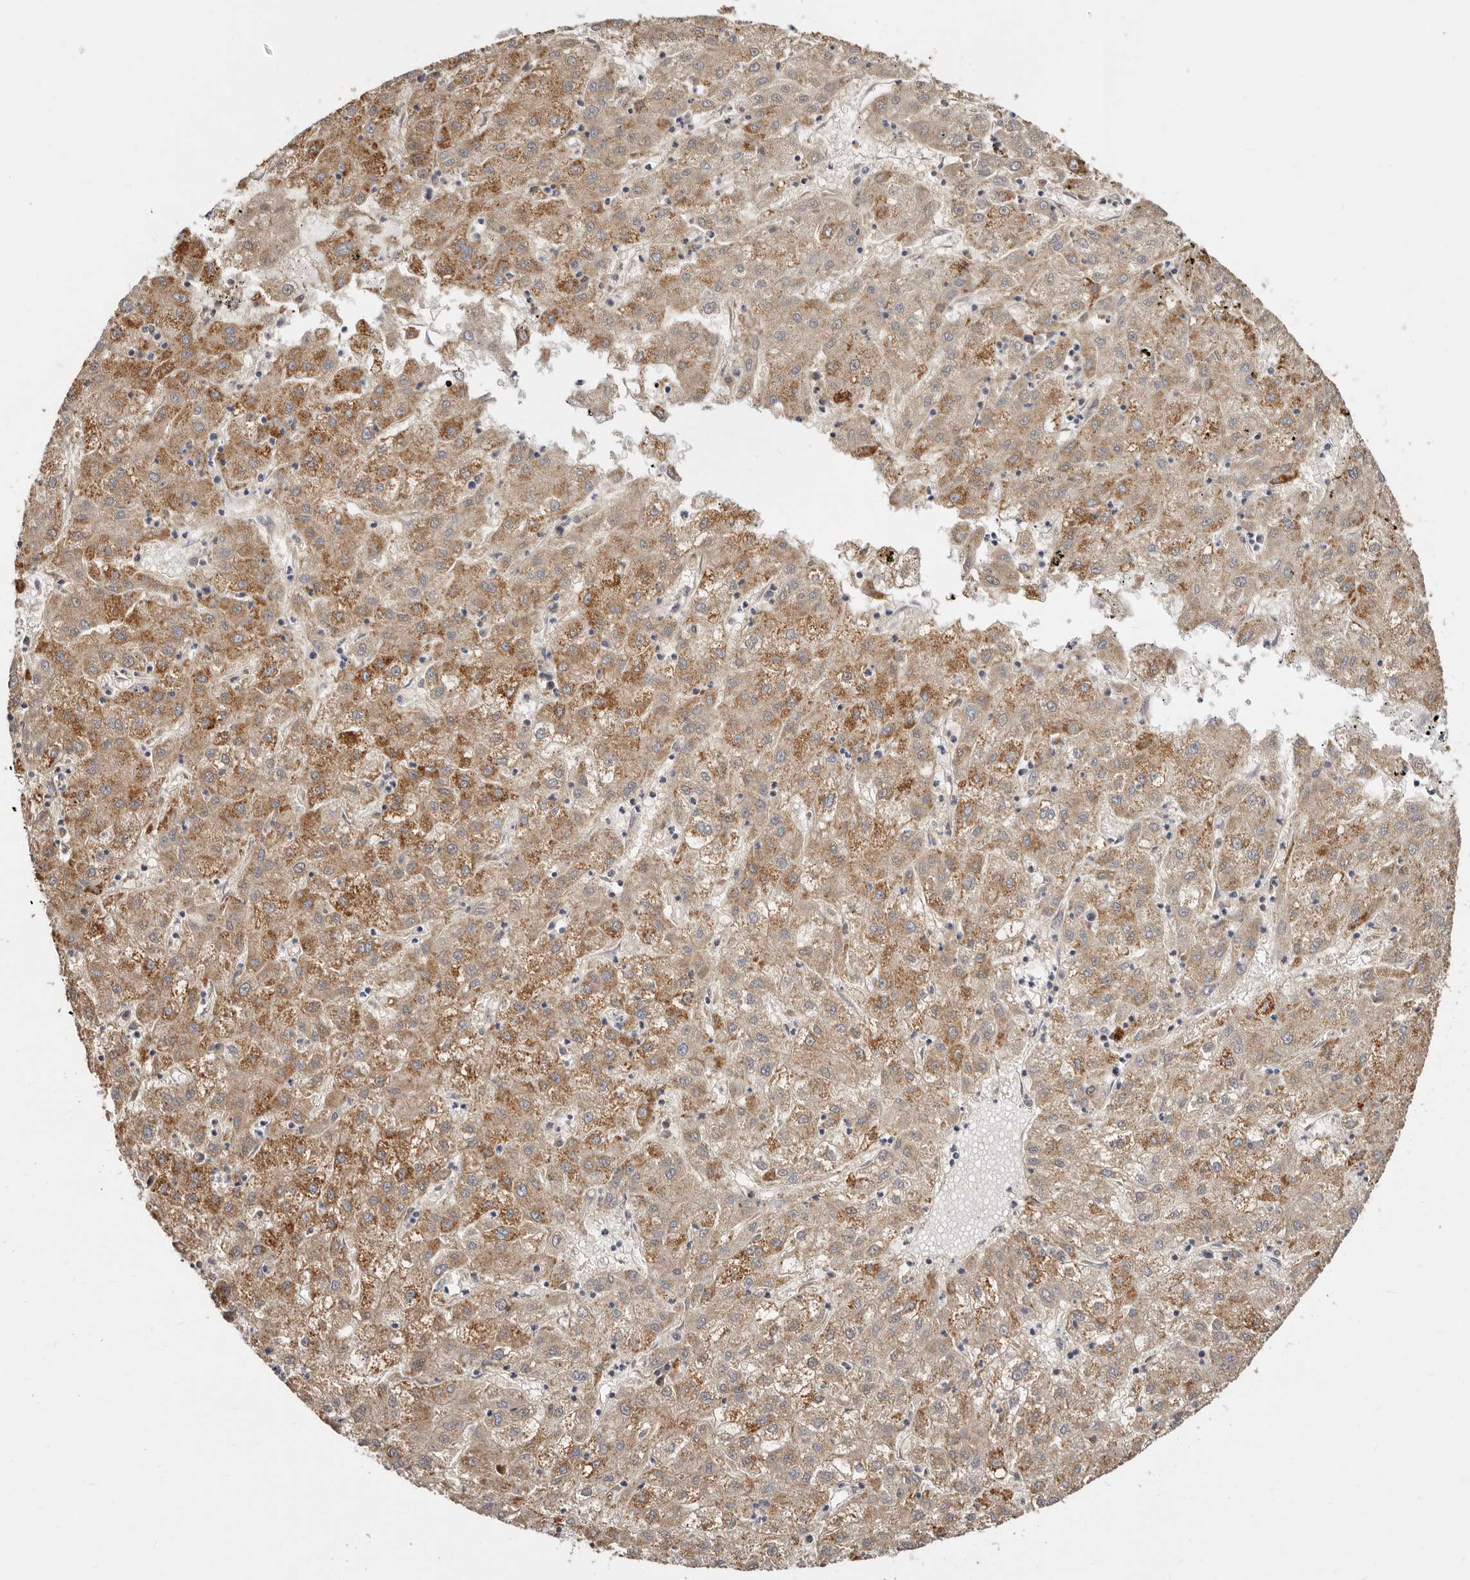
{"staining": {"intensity": "moderate", "quantity": ">75%", "location": "cytoplasmic/membranous"}, "tissue": "liver cancer", "cell_type": "Tumor cells", "image_type": "cancer", "snomed": [{"axis": "morphology", "description": "Carcinoma, Hepatocellular, NOS"}, {"axis": "topography", "description": "Liver"}], "caption": "Immunohistochemical staining of human liver cancer shows moderate cytoplasmic/membranous protein staining in approximately >75% of tumor cells. Nuclei are stained in blue.", "gene": "BAIAP2L1", "patient": {"sex": "male", "age": 72}}